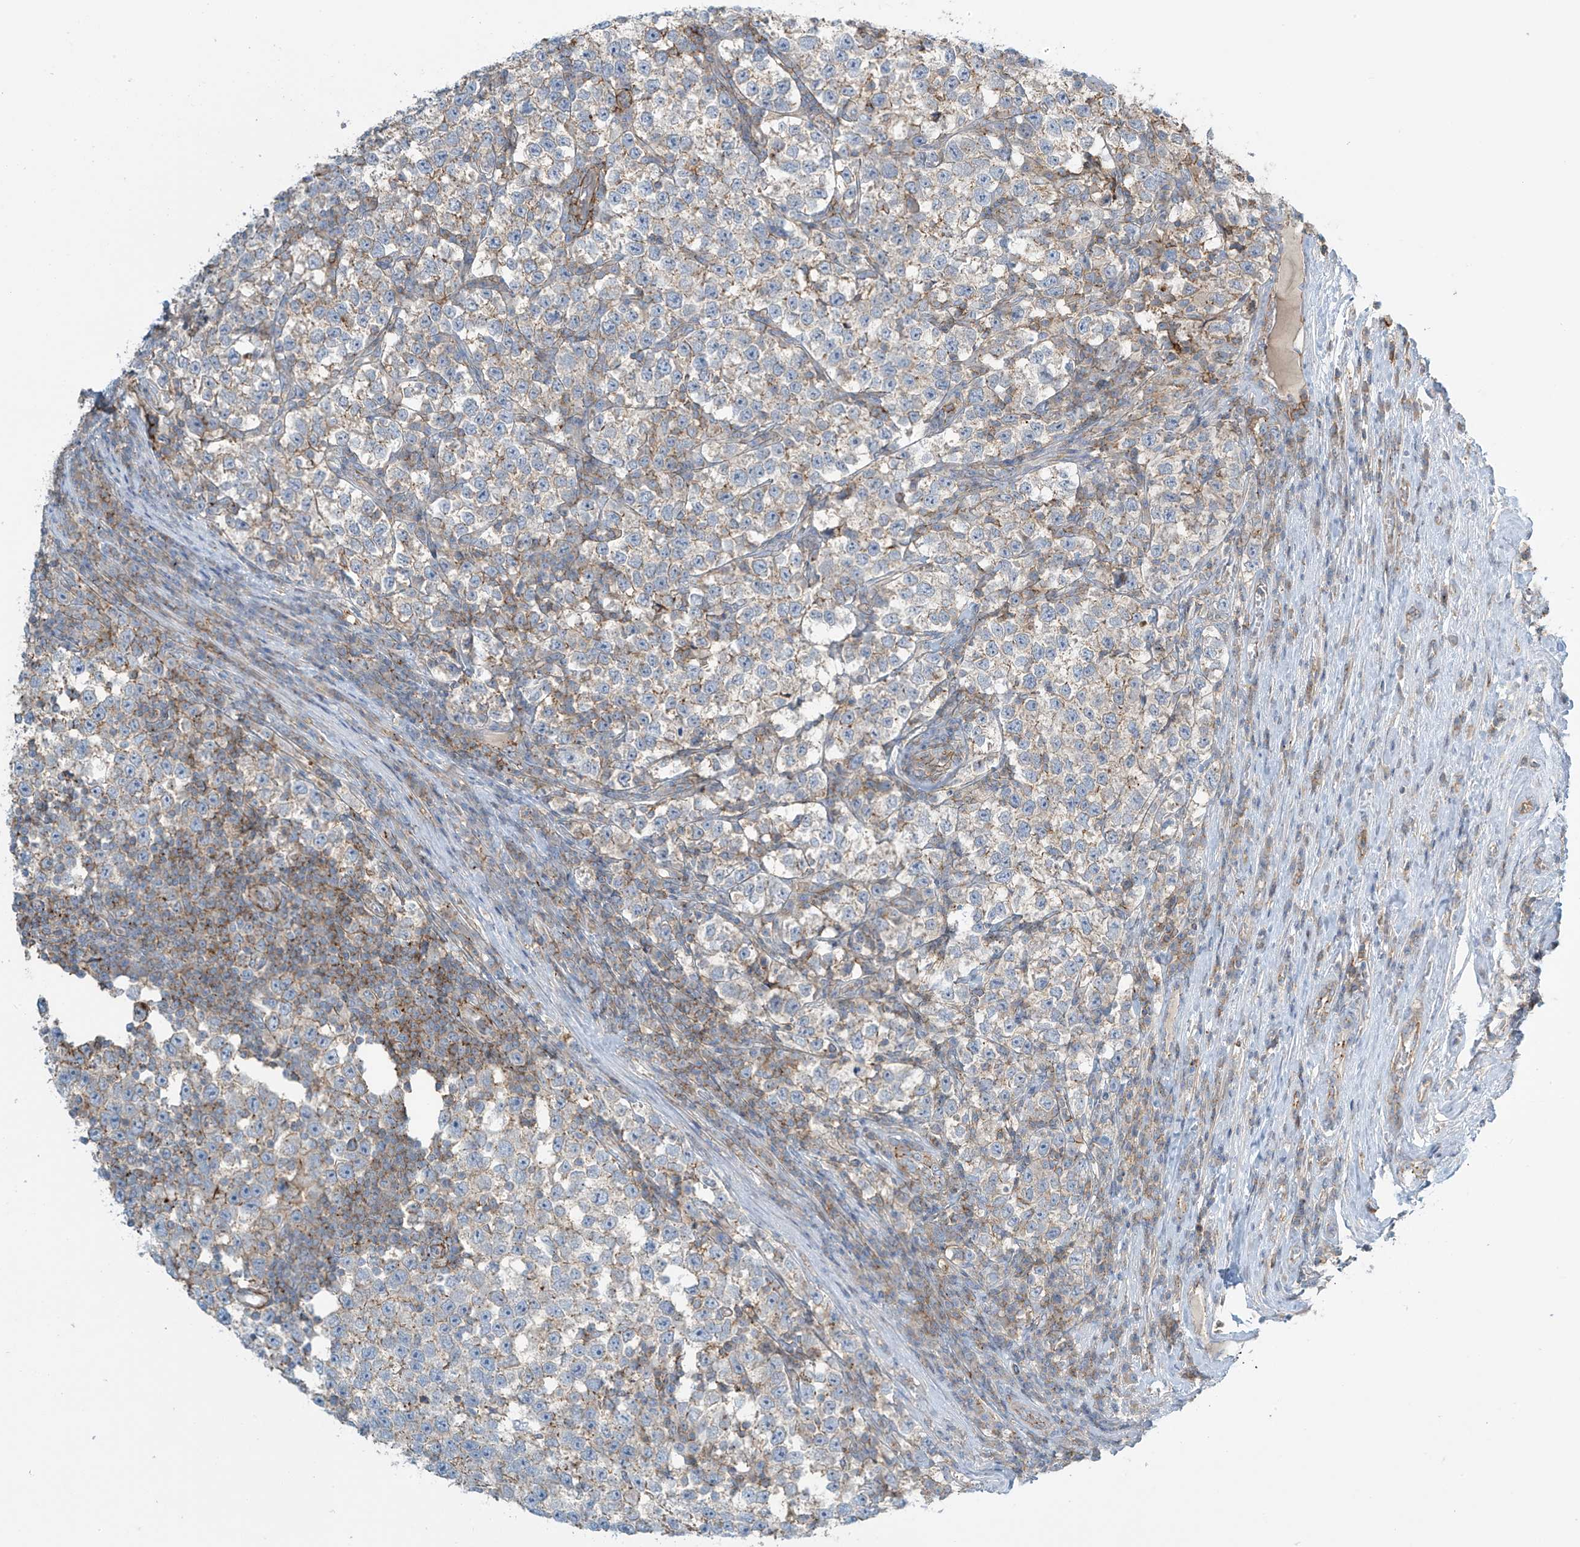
{"staining": {"intensity": "weak", "quantity": "25%-75%", "location": "cytoplasmic/membranous"}, "tissue": "testis cancer", "cell_type": "Tumor cells", "image_type": "cancer", "snomed": [{"axis": "morphology", "description": "Normal tissue, NOS"}, {"axis": "morphology", "description": "Seminoma, NOS"}, {"axis": "topography", "description": "Testis"}], "caption": "IHC of testis cancer exhibits low levels of weak cytoplasmic/membranous expression in about 25%-75% of tumor cells.", "gene": "SLC9A2", "patient": {"sex": "male", "age": 43}}